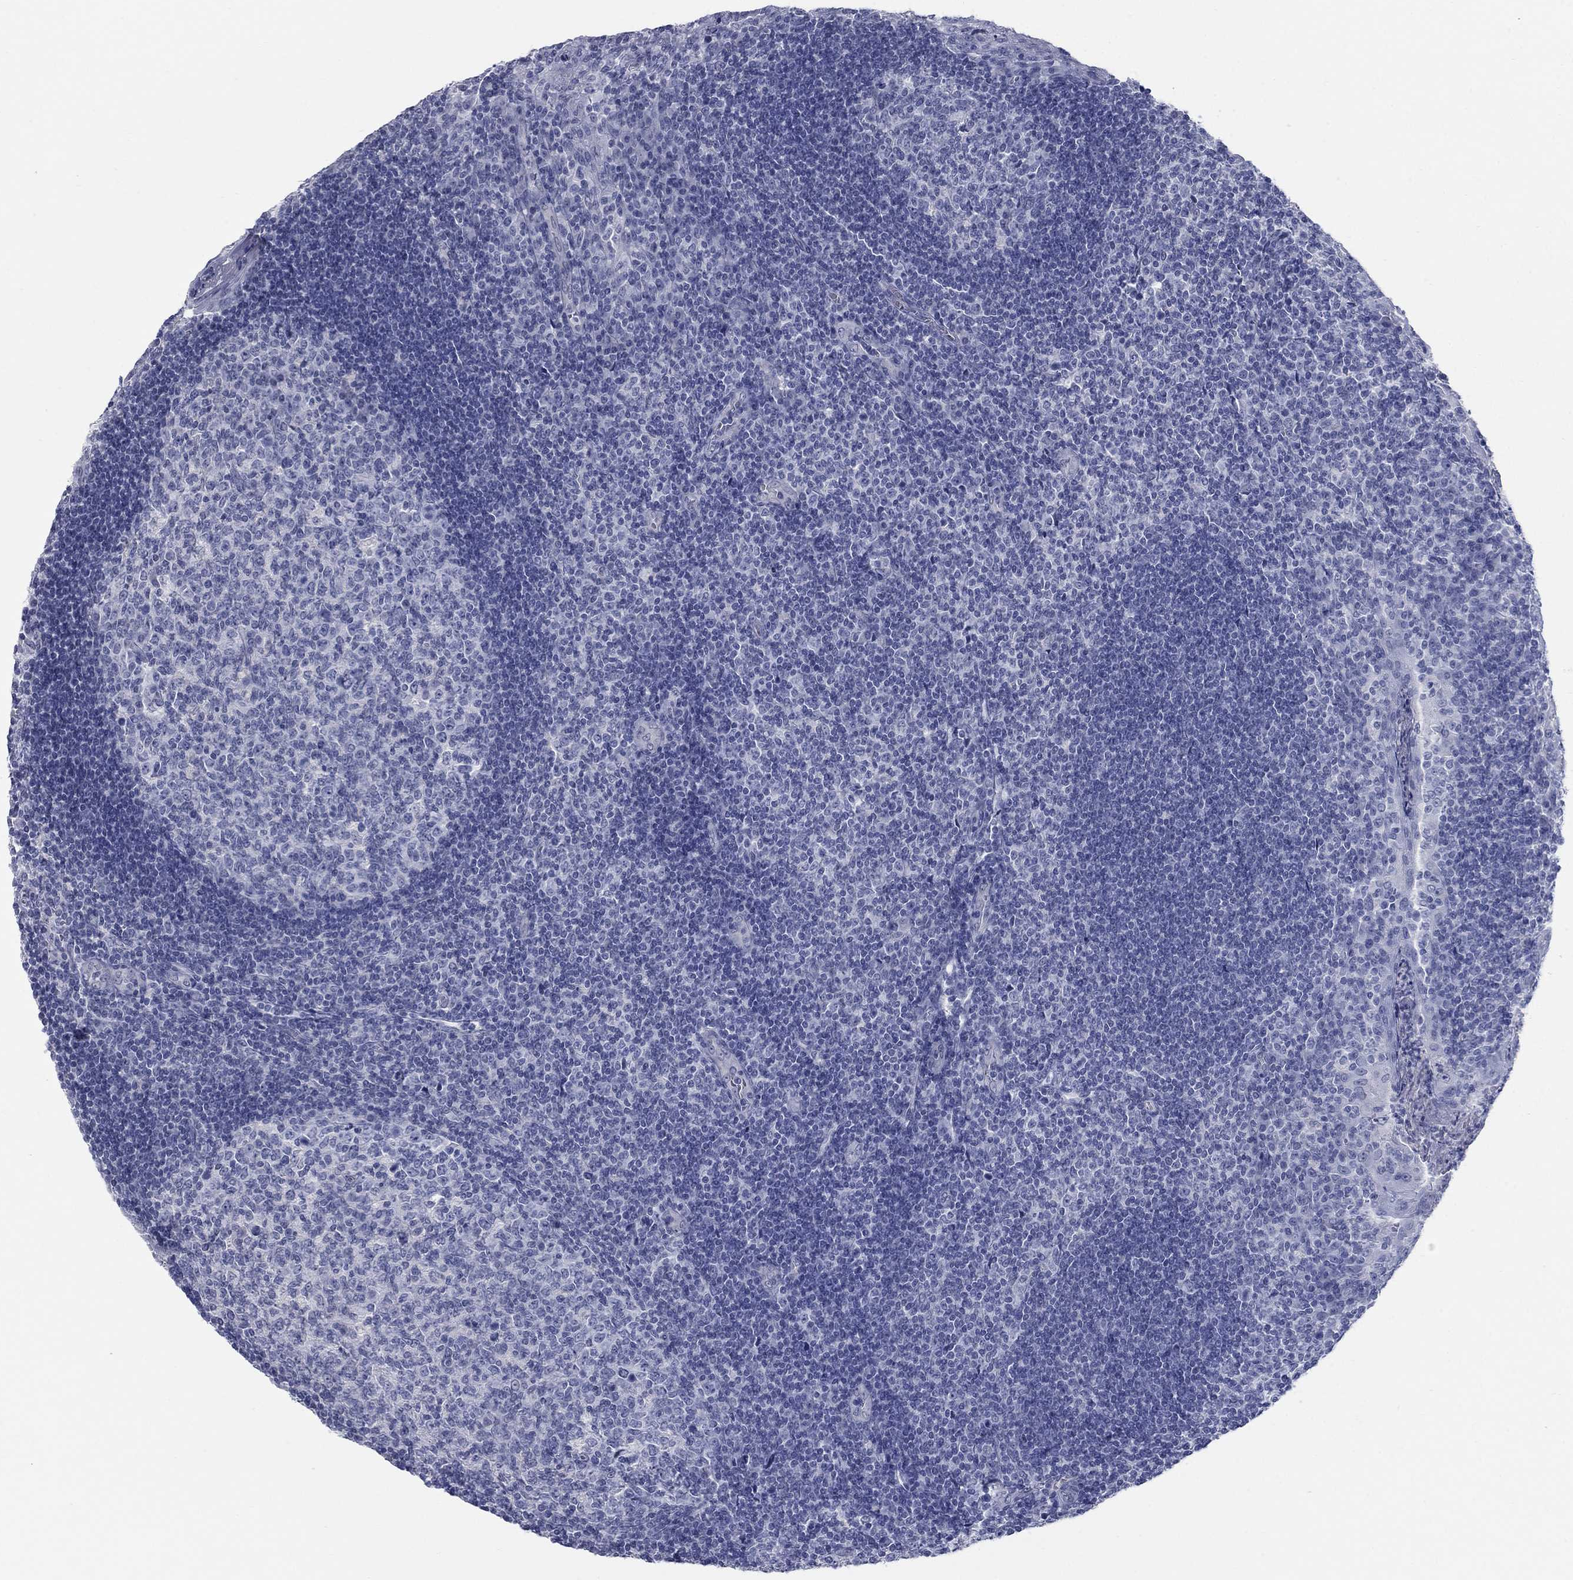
{"staining": {"intensity": "negative", "quantity": "none", "location": "none"}, "tissue": "tonsil", "cell_type": "Germinal center cells", "image_type": "normal", "snomed": [{"axis": "morphology", "description": "Normal tissue, NOS"}, {"axis": "topography", "description": "Tonsil"}], "caption": "Protein analysis of normal tonsil exhibits no significant expression in germinal center cells.", "gene": "ATP6V1G2", "patient": {"sex": "female", "age": 12}}